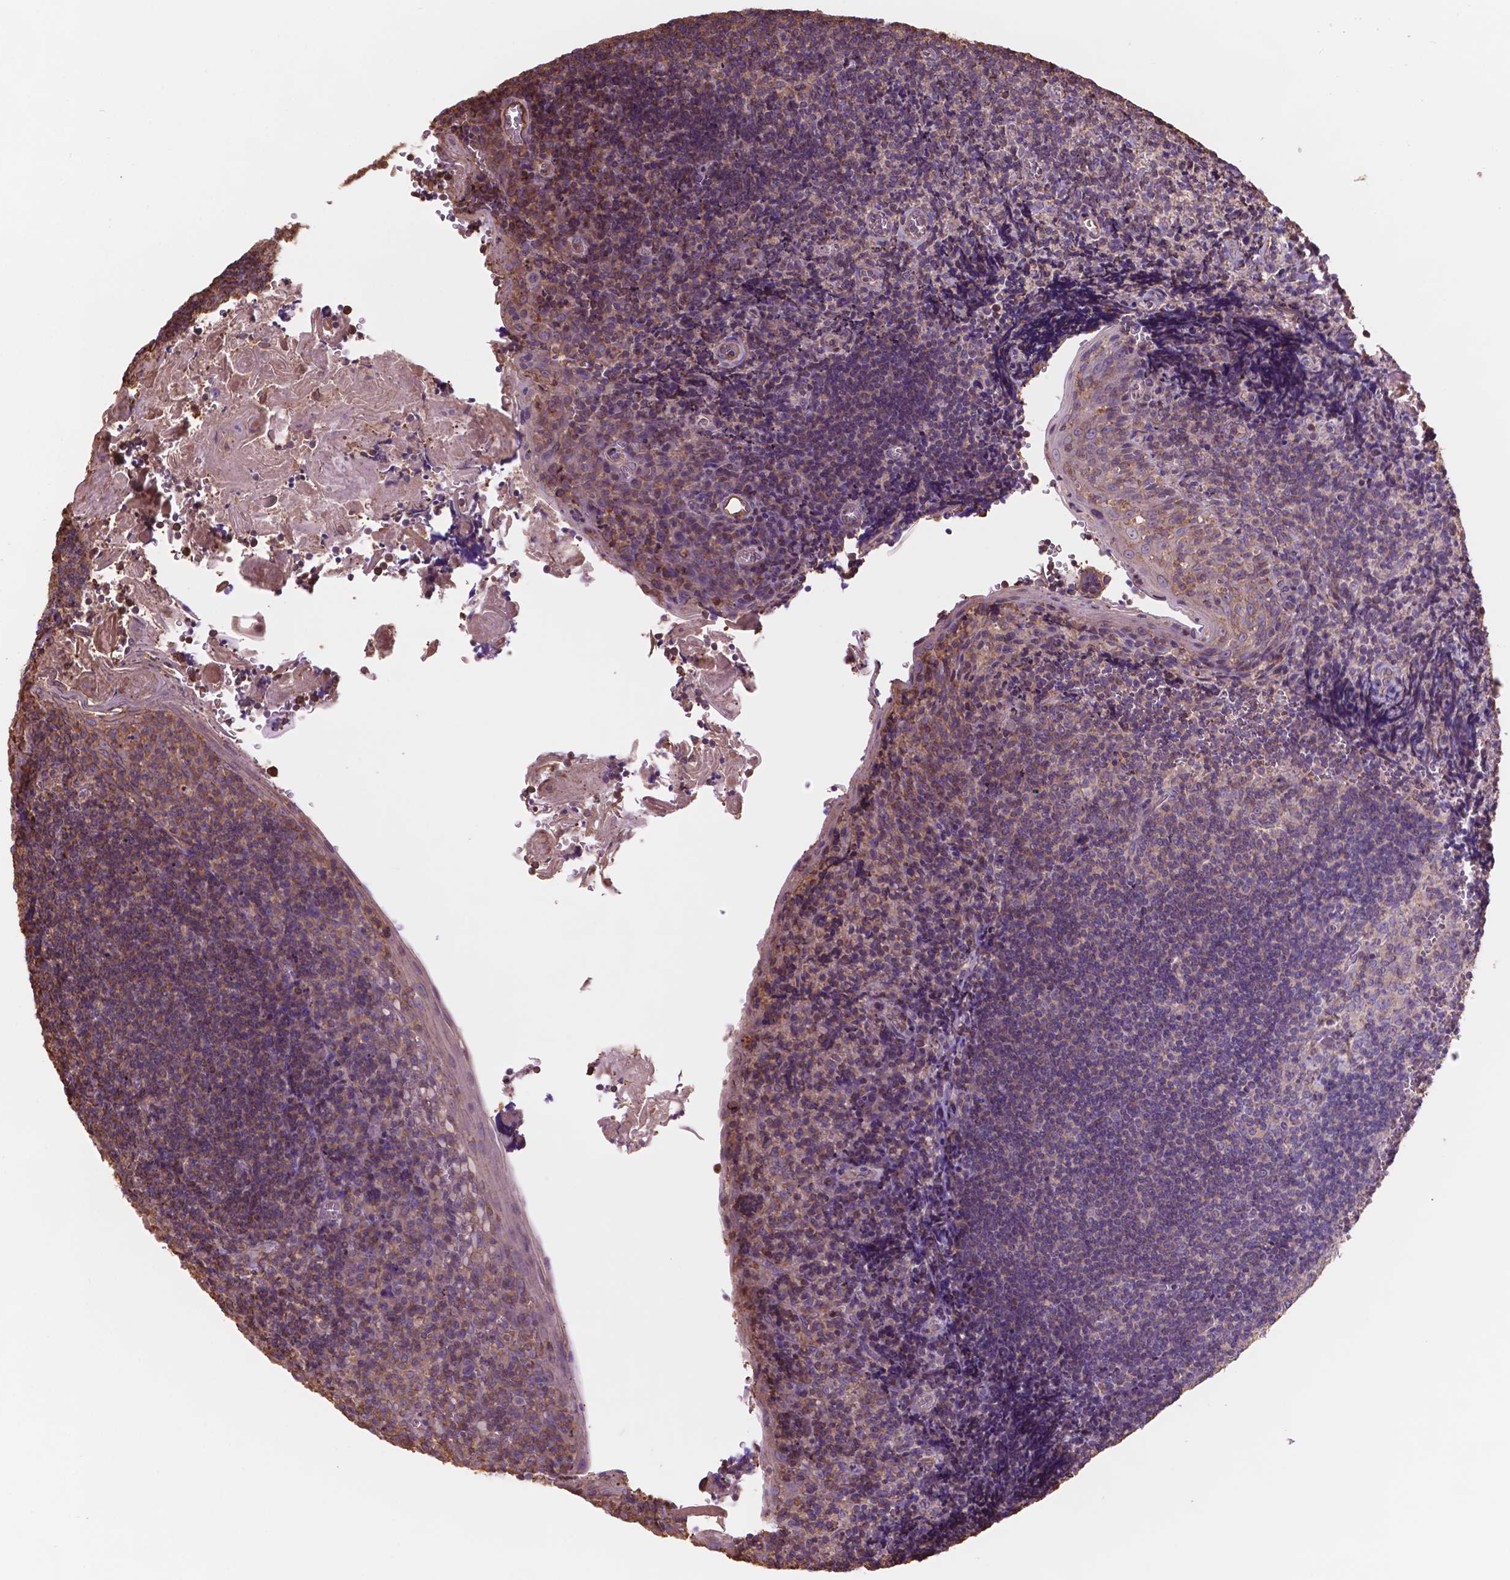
{"staining": {"intensity": "negative", "quantity": "none", "location": "none"}, "tissue": "tonsil", "cell_type": "Germinal center cells", "image_type": "normal", "snomed": [{"axis": "morphology", "description": "Normal tissue, NOS"}, {"axis": "morphology", "description": "Inflammation, NOS"}, {"axis": "topography", "description": "Tonsil"}], "caption": "The photomicrograph displays no staining of germinal center cells in unremarkable tonsil.", "gene": "NIPA2", "patient": {"sex": "female", "age": 31}}